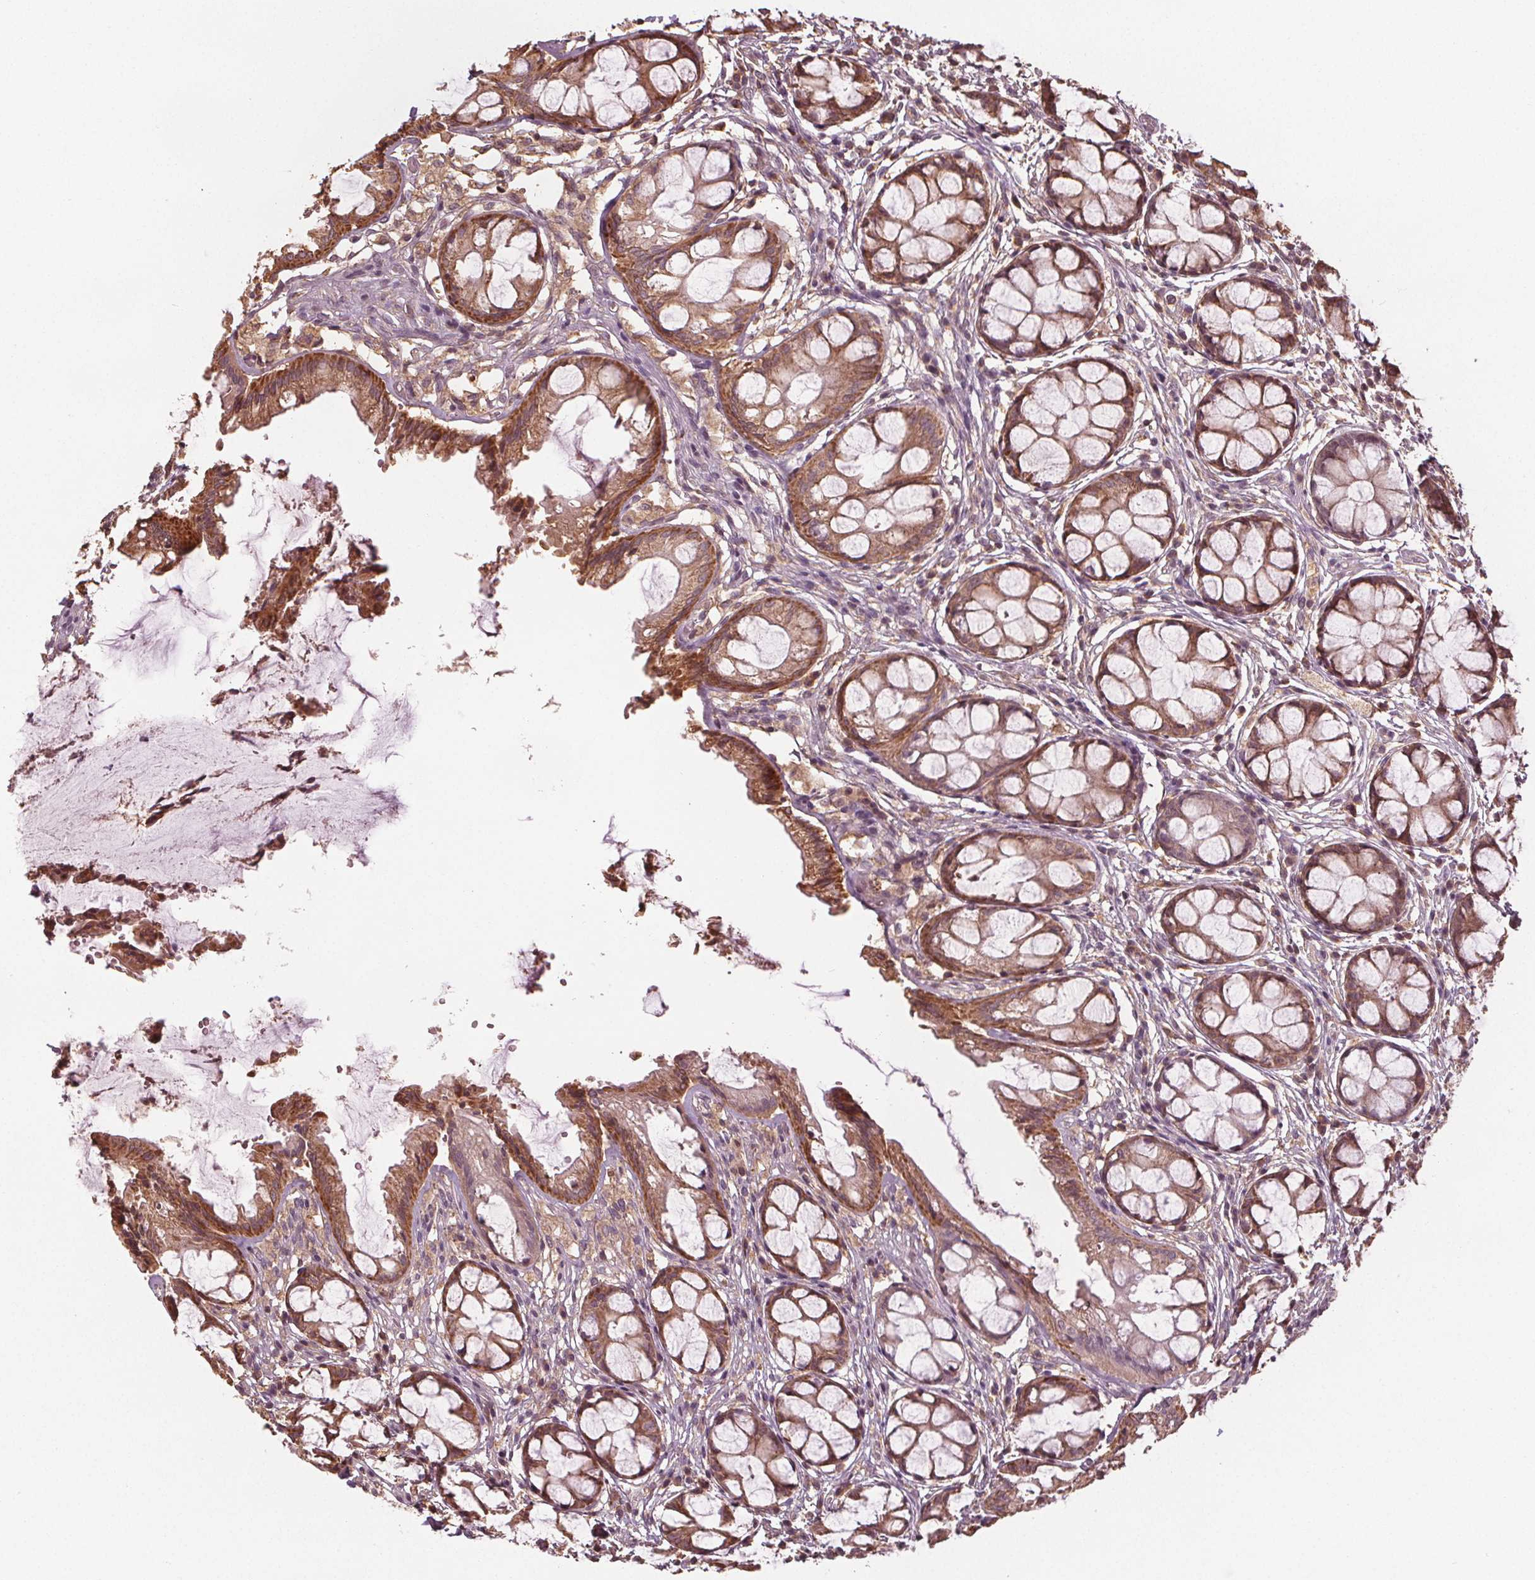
{"staining": {"intensity": "moderate", "quantity": ">75%", "location": "cytoplasmic/membranous"}, "tissue": "rectum", "cell_type": "Glandular cells", "image_type": "normal", "snomed": [{"axis": "morphology", "description": "Normal tissue, NOS"}, {"axis": "topography", "description": "Rectum"}], "caption": "IHC photomicrograph of normal human rectum stained for a protein (brown), which reveals medium levels of moderate cytoplasmic/membranous positivity in approximately >75% of glandular cells.", "gene": "GNB2", "patient": {"sex": "female", "age": 62}}